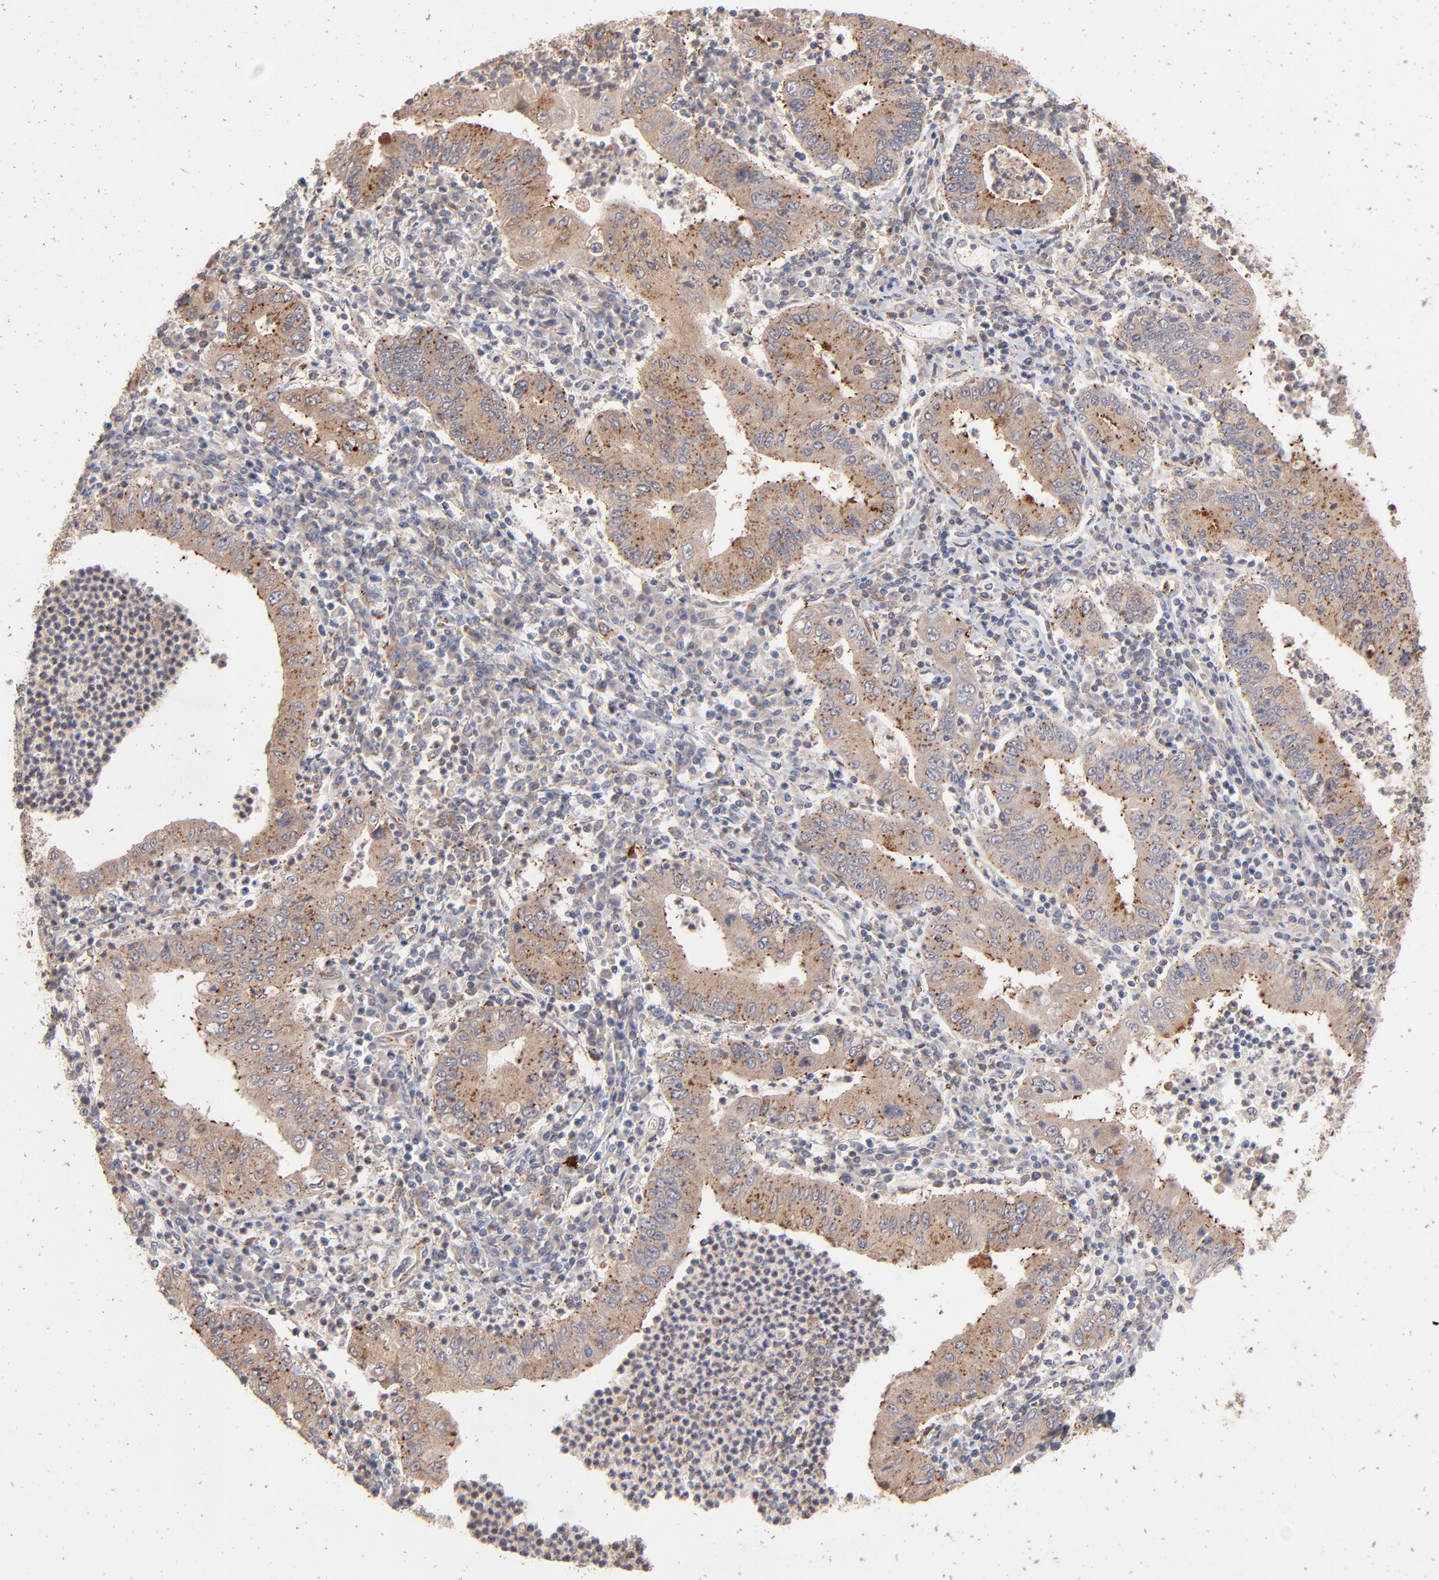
{"staining": {"intensity": "moderate", "quantity": ">75%", "location": "cytoplasmic/membranous"}, "tissue": "stomach cancer", "cell_type": "Tumor cells", "image_type": "cancer", "snomed": [{"axis": "morphology", "description": "Normal tissue, NOS"}, {"axis": "morphology", "description": "Adenocarcinoma, NOS"}, {"axis": "topography", "description": "Esophagus"}, {"axis": "topography", "description": "Stomach, upper"}, {"axis": "topography", "description": "Peripheral nerve tissue"}], "caption": "Adenocarcinoma (stomach) stained for a protein (brown) displays moderate cytoplasmic/membranous positive staining in approximately >75% of tumor cells.", "gene": "IVNS1ABP", "patient": {"sex": "male", "age": 62}}